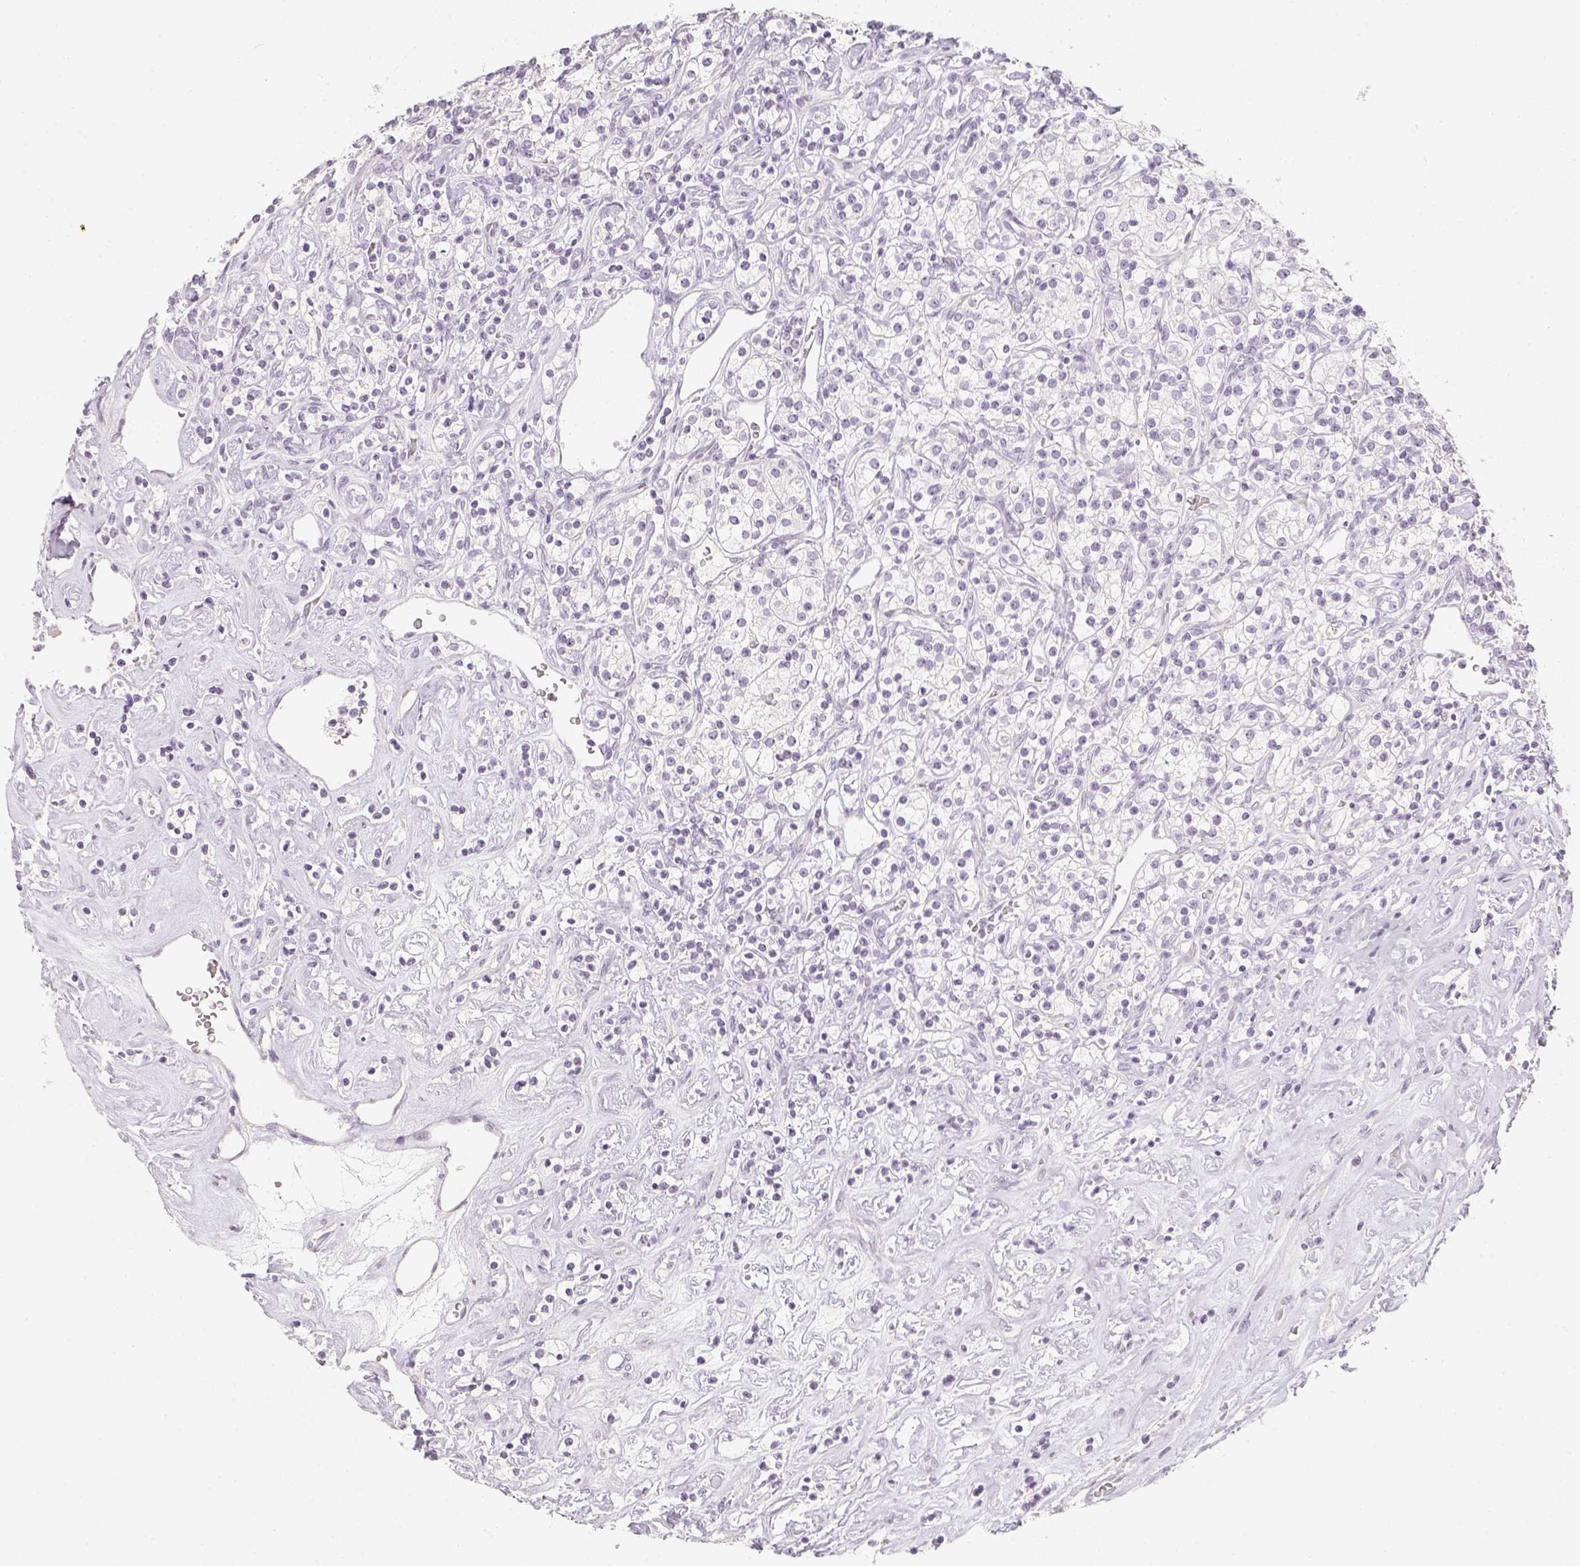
{"staining": {"intensity": "negative", "quantity": "none", "location": "none"}, "tissue": "renal cancer", "cell_type": "Tumor cells", "image_type": "cancer", "snomed": [{"axis": "morphology", "description": "Adenocarcinoma, NOS"}, {"axis": "topography", "description": "Kidney"}], "caption": "Immunohistochemical staining of renal cancer shows no significant expression in tumor cells.", "gene": "SLC18A1", "patient": {"sex": "male", "age": 77}}